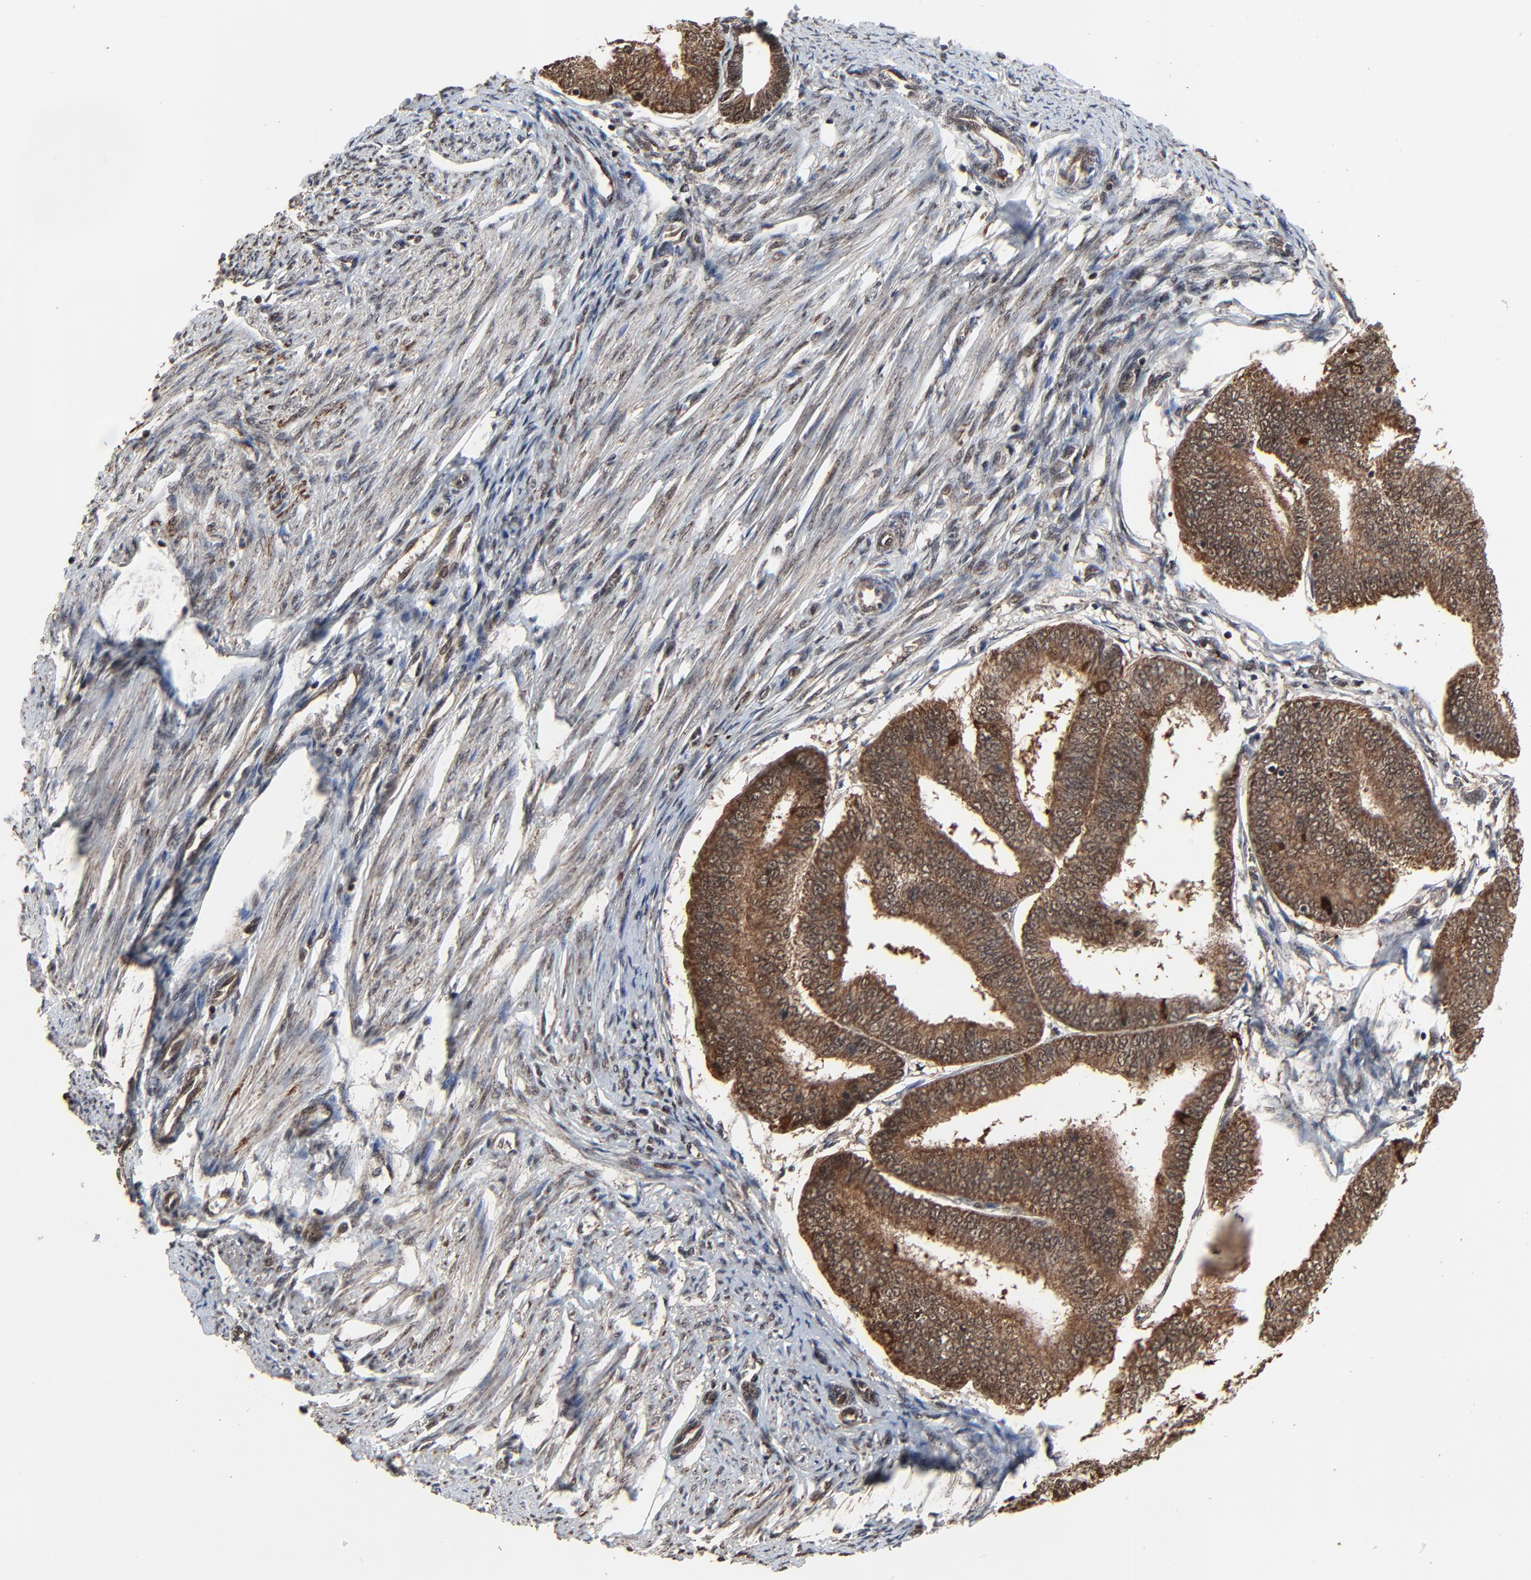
{"staining": {"intensity": "strong", "quantity": ">75%", "location": "cytoplasmic/membranous,nuclear"}, "tissue": "endometrial cancer", "cell_type": "Tumor cells", "image_type": "cancer", "snomed": [{"axis": "morphology", "description": "Adenocarcinoma, NOS"}, {"axis": "topography", "description": "Endometrium"}], "caption": "A high-resolution image shows IHC staining of endometrial cancer, which displays strong cytoplasmic/membranous and nuclear expression in about >75% of tumor cells. (IHC, brightfield microscopy, high magnification).", "gene": "RHOJ", "patient": {"sex": "female", "age": 63}}